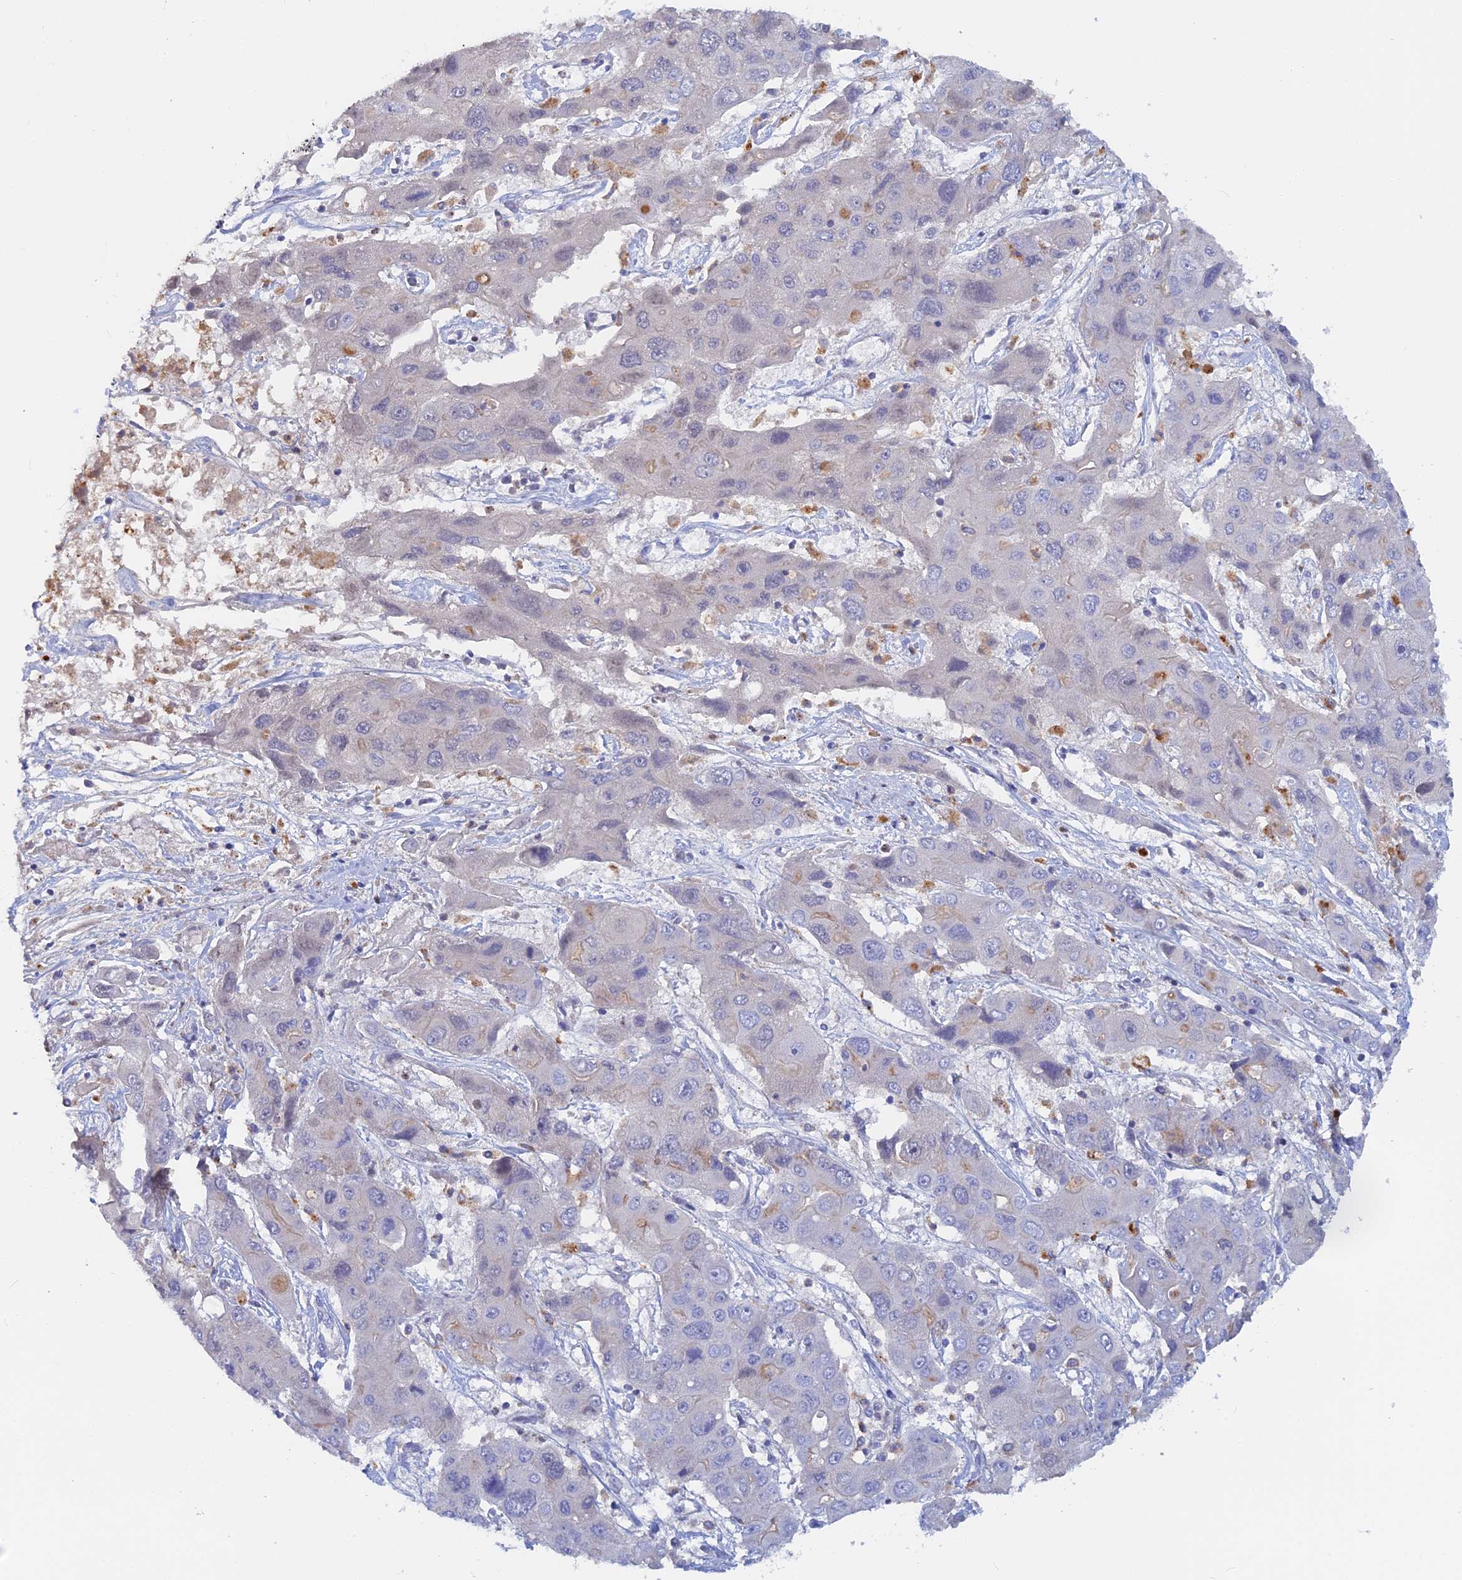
{"staining": {"intensity": "negative", "quantity": "none", "location": "none"}, "tissue": "liver cancer", "cell_type": "Tumor cells", "image_type": "cancer", "snomed": [{"axis": "morphology", "description": "Cholangiocarcinoma"}, {"axis": "topography", "description": "Liver"}], "caption": "Immunohistochemistry (IHC) of cholangiocarcinoma (liver) reveals no staining in tumor cells.", "gene": "ACP7", "patient": {"sex": "male", "age": 67}}